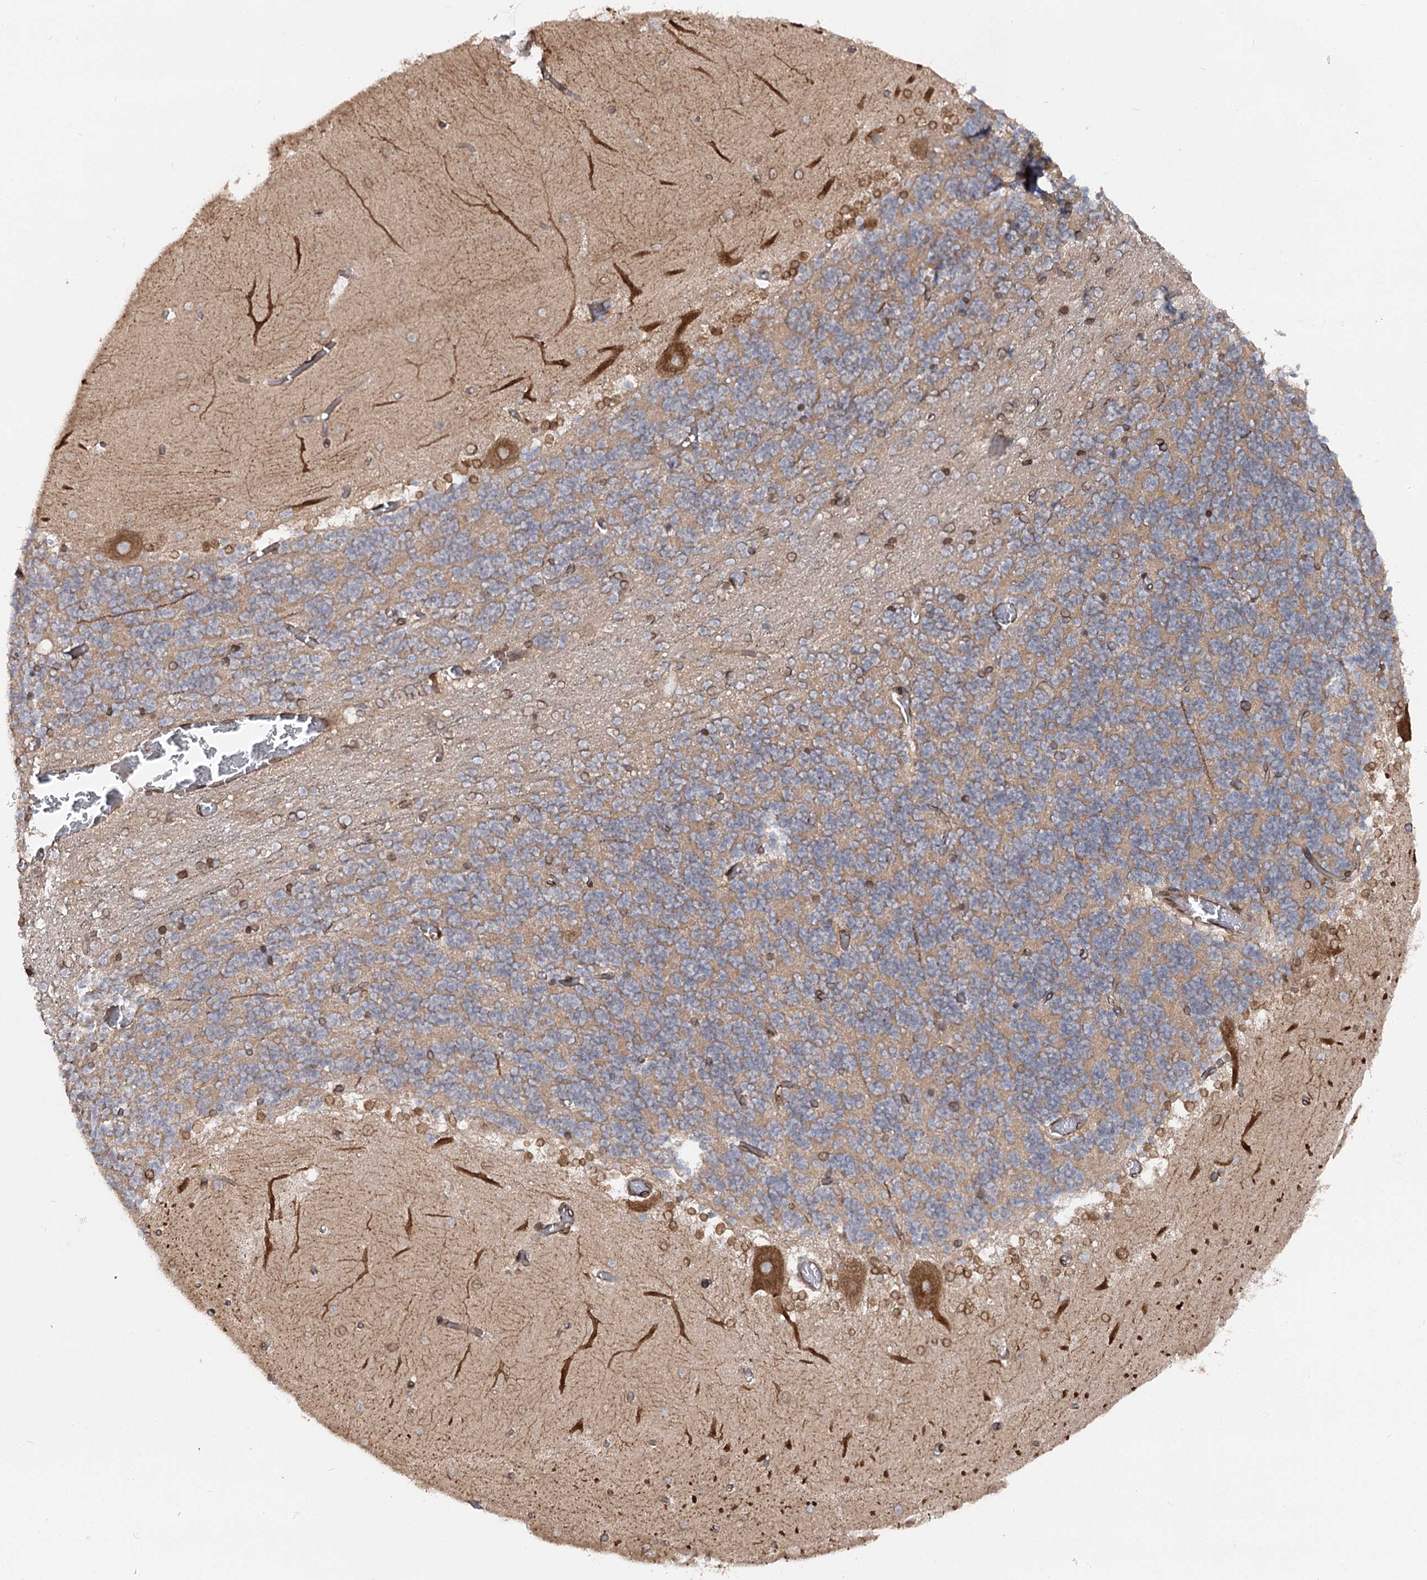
{"staining": {"intensity": "weak", "quantity": ">75%", "location": "cytoplasmic/membranous"}, "tissue": "cerebellum", "cell_type": "Cells in granular layer", "image_type": "normal", "snomed": [{"axis": "morphology", "description": "Normal tissue, NOS"}, {"axis": "topography", "description": "Cerebellum"}], "caption": "The histopathology image demonstrates a brown stain indicating the presence of a protein in the cytoplasmic/membranous of cells in granular layer in cerebellum. (Brightfield microscopy of DAB IHC at high magnification).", "gene": "FGFR1OP2", "patient": {"sex": "female", "age": 28}}